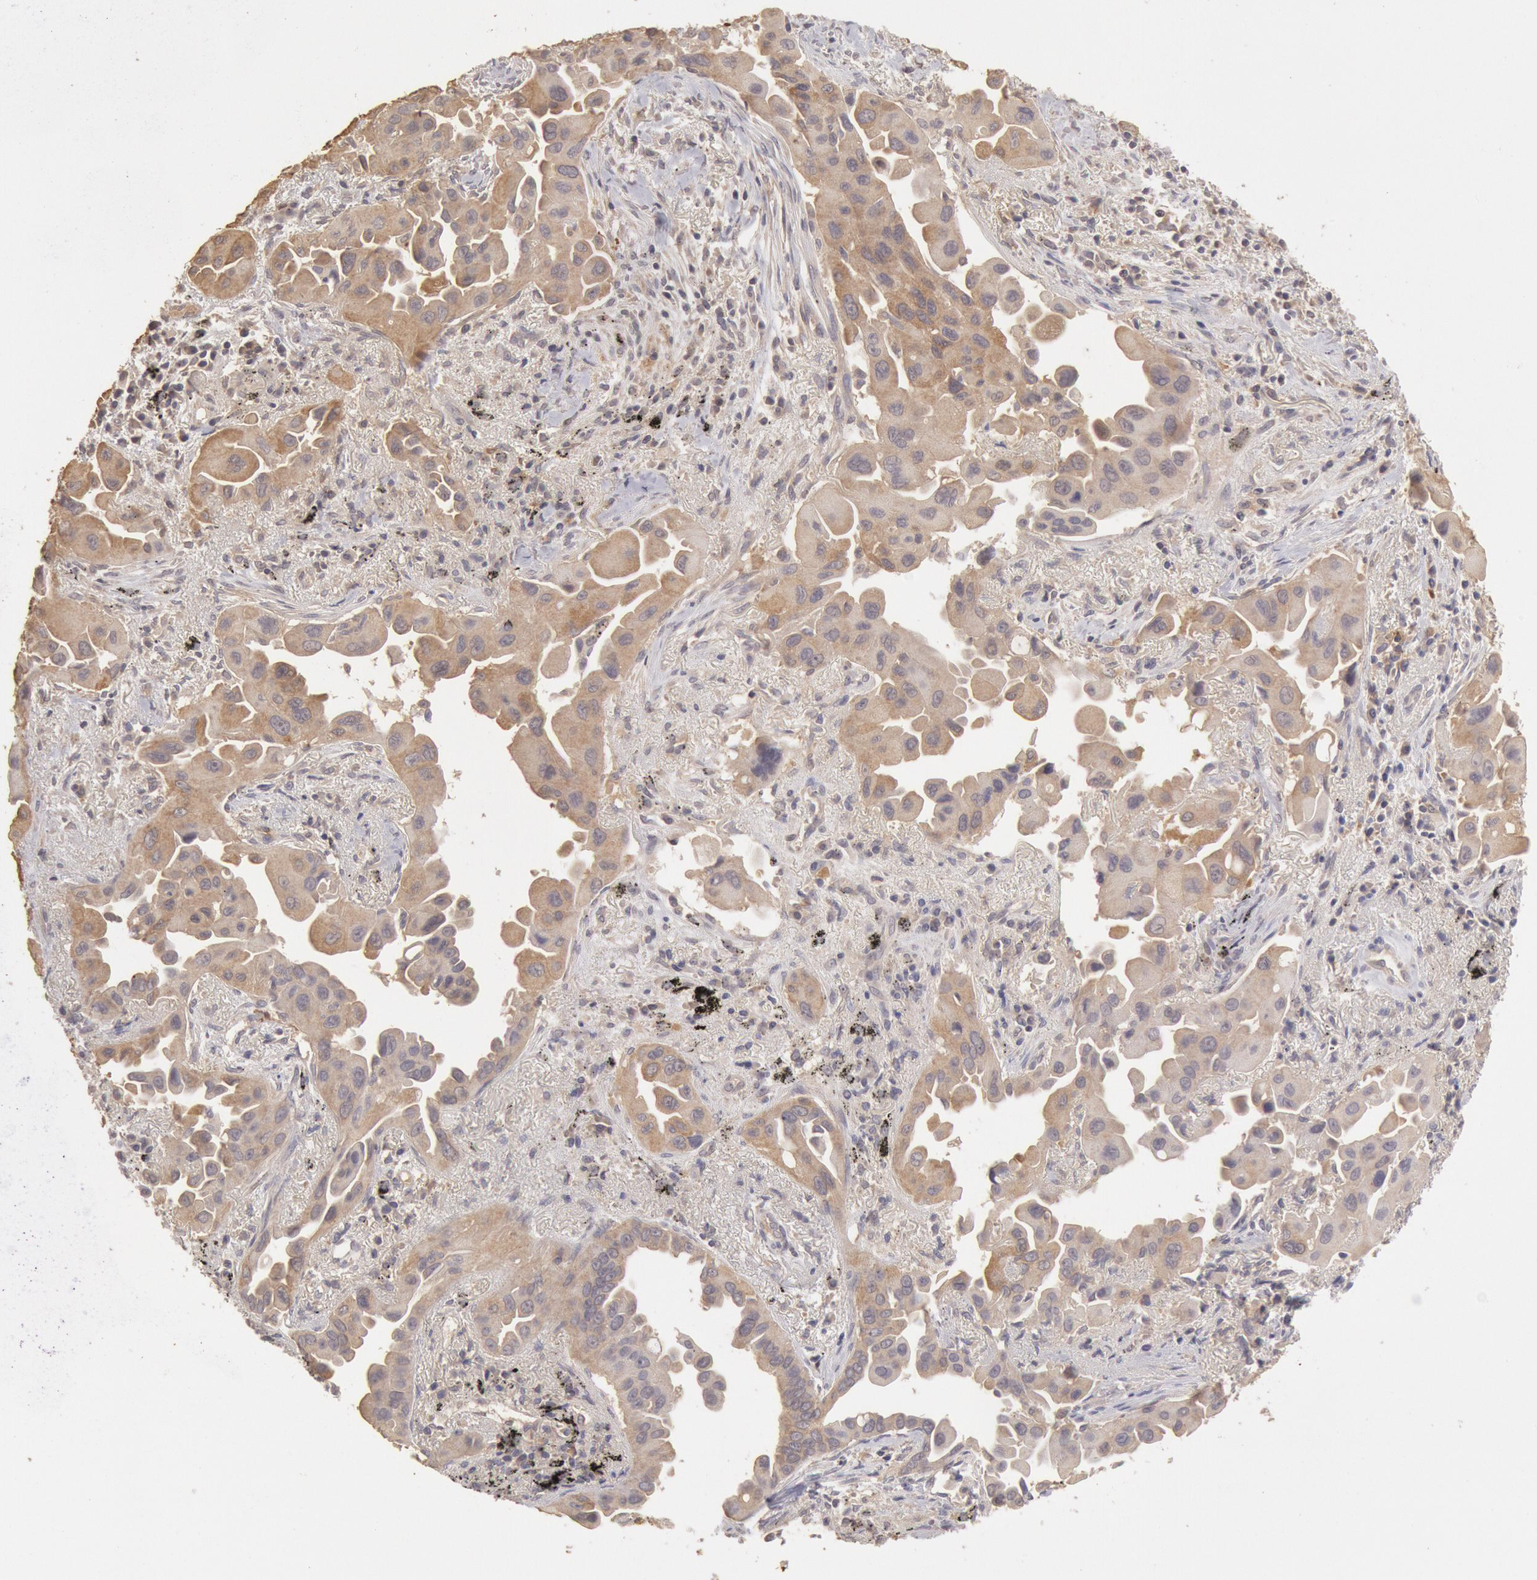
{"staining": {"intensity": "weak", "quantity": ">75%", "location": "cytoplasmic/membranous"}, "tissue": "lung cancer", "cell_type": "Tumor cells", "image_type": "cancer", "snomed": [{"axis": "morphology", "description": "Adenocarcinoma, NOS"}, {"axis": "topography", "description": "Lung"}], "caption": "DAB immunohistochemical staining of human lung cancer shows weak cytoplasmic/membranous protein positivity in about >75% of tumor cells. The staining is performed using DAB (3,3'-diaminobenzidine) brown chromogen to label protein expression. The nuclei are counter-stained blue using hematoxylin.", "gene": "ZFP36L1", "patient": {"sex": "male", "age": 68}}